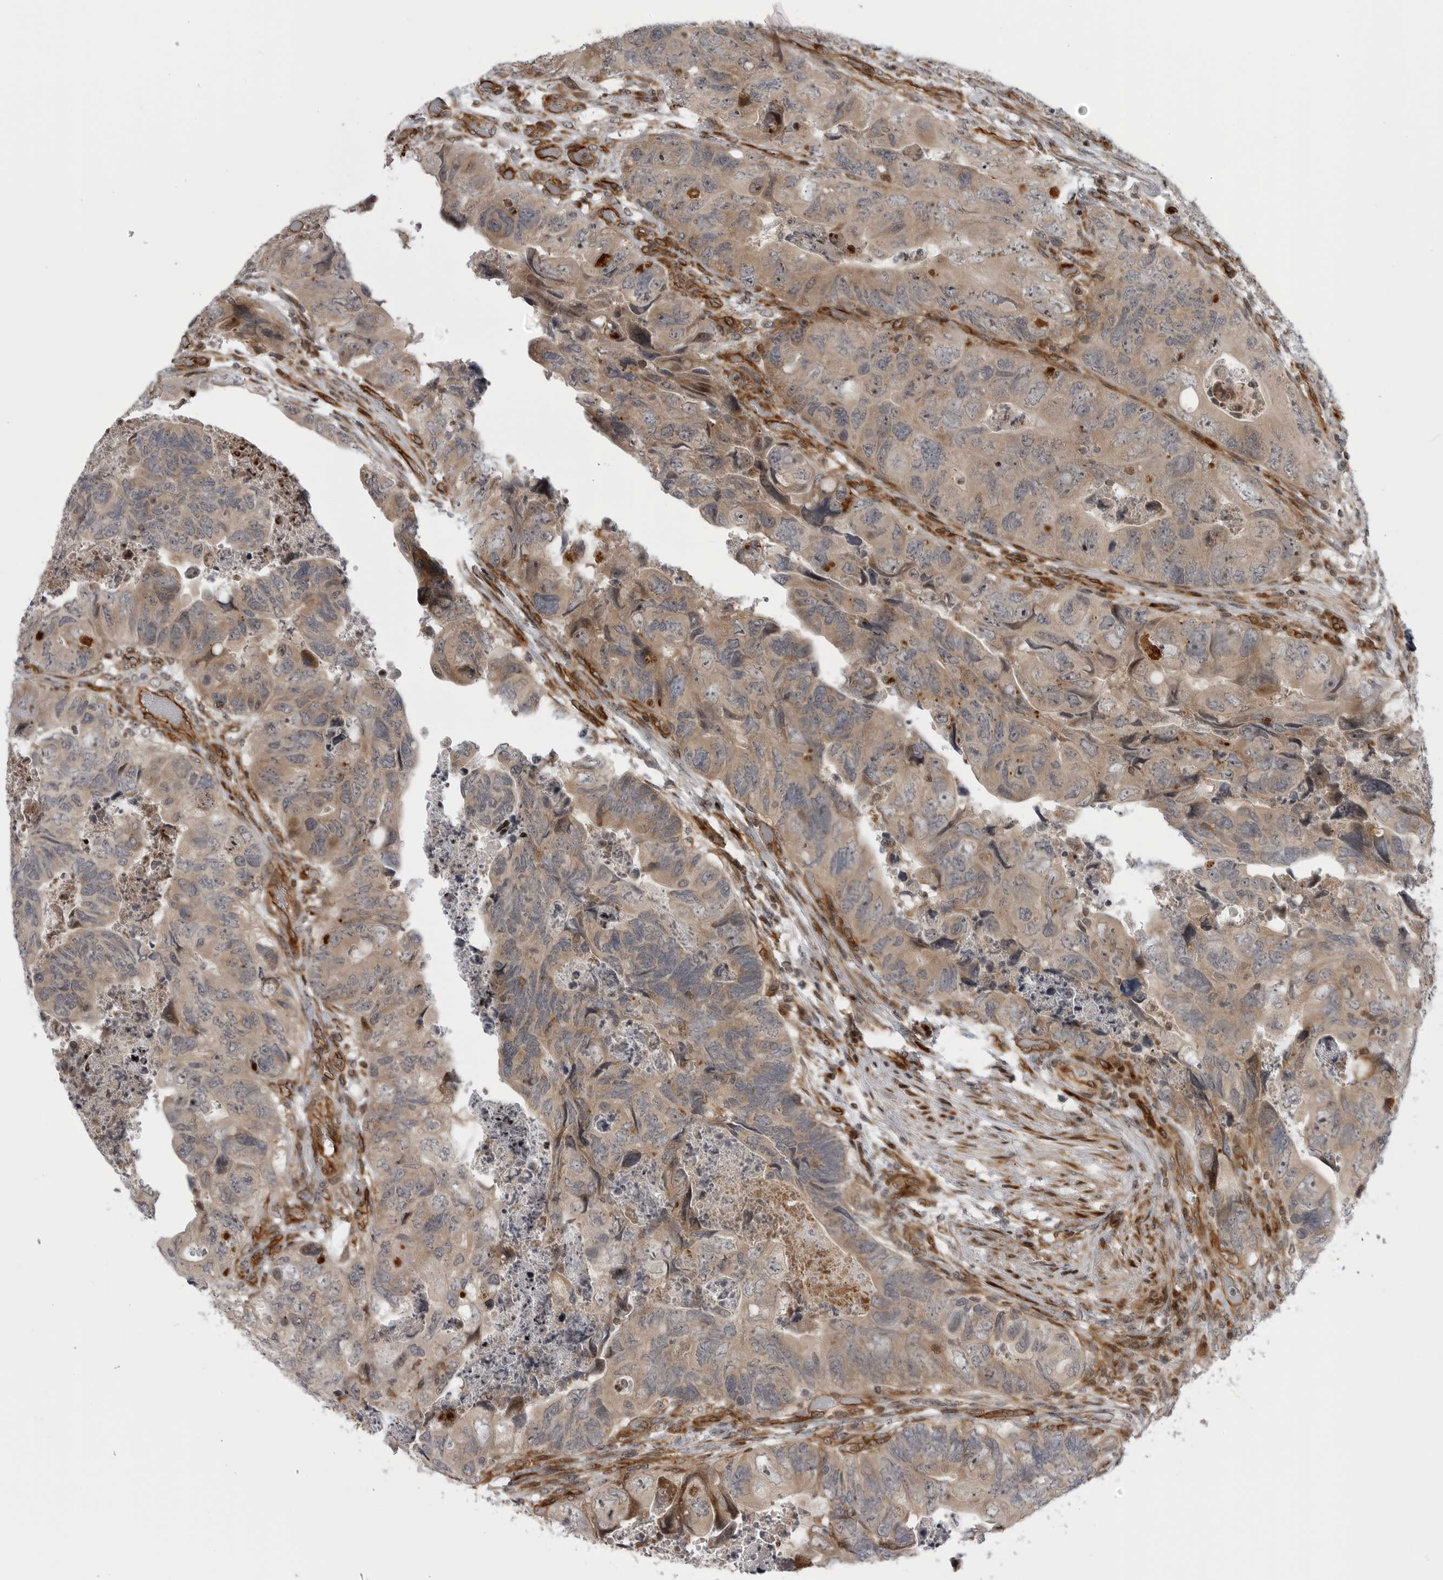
{"staining": {"intensity": "weak", "quantity": ">75%", "location": "cytoplasmic/membranous"}, "tissue": "colorectal cancer", "cell_type": "Tumor cells", "image_type": "cancer", "snomed": [{"axis": "morphology", "description": "Adenocarcinoma, NOS"}, {"axis": "topography", "description": "Rectum"}], "caption": "Immunohistochemical staining of human colorectal adenocarcinoma displays low levels of weak cytoplasmic/membranous staining in about >75% of tumor cells.", "gene": "ABL1", "patient": {"sex": "male", "age": 63}}